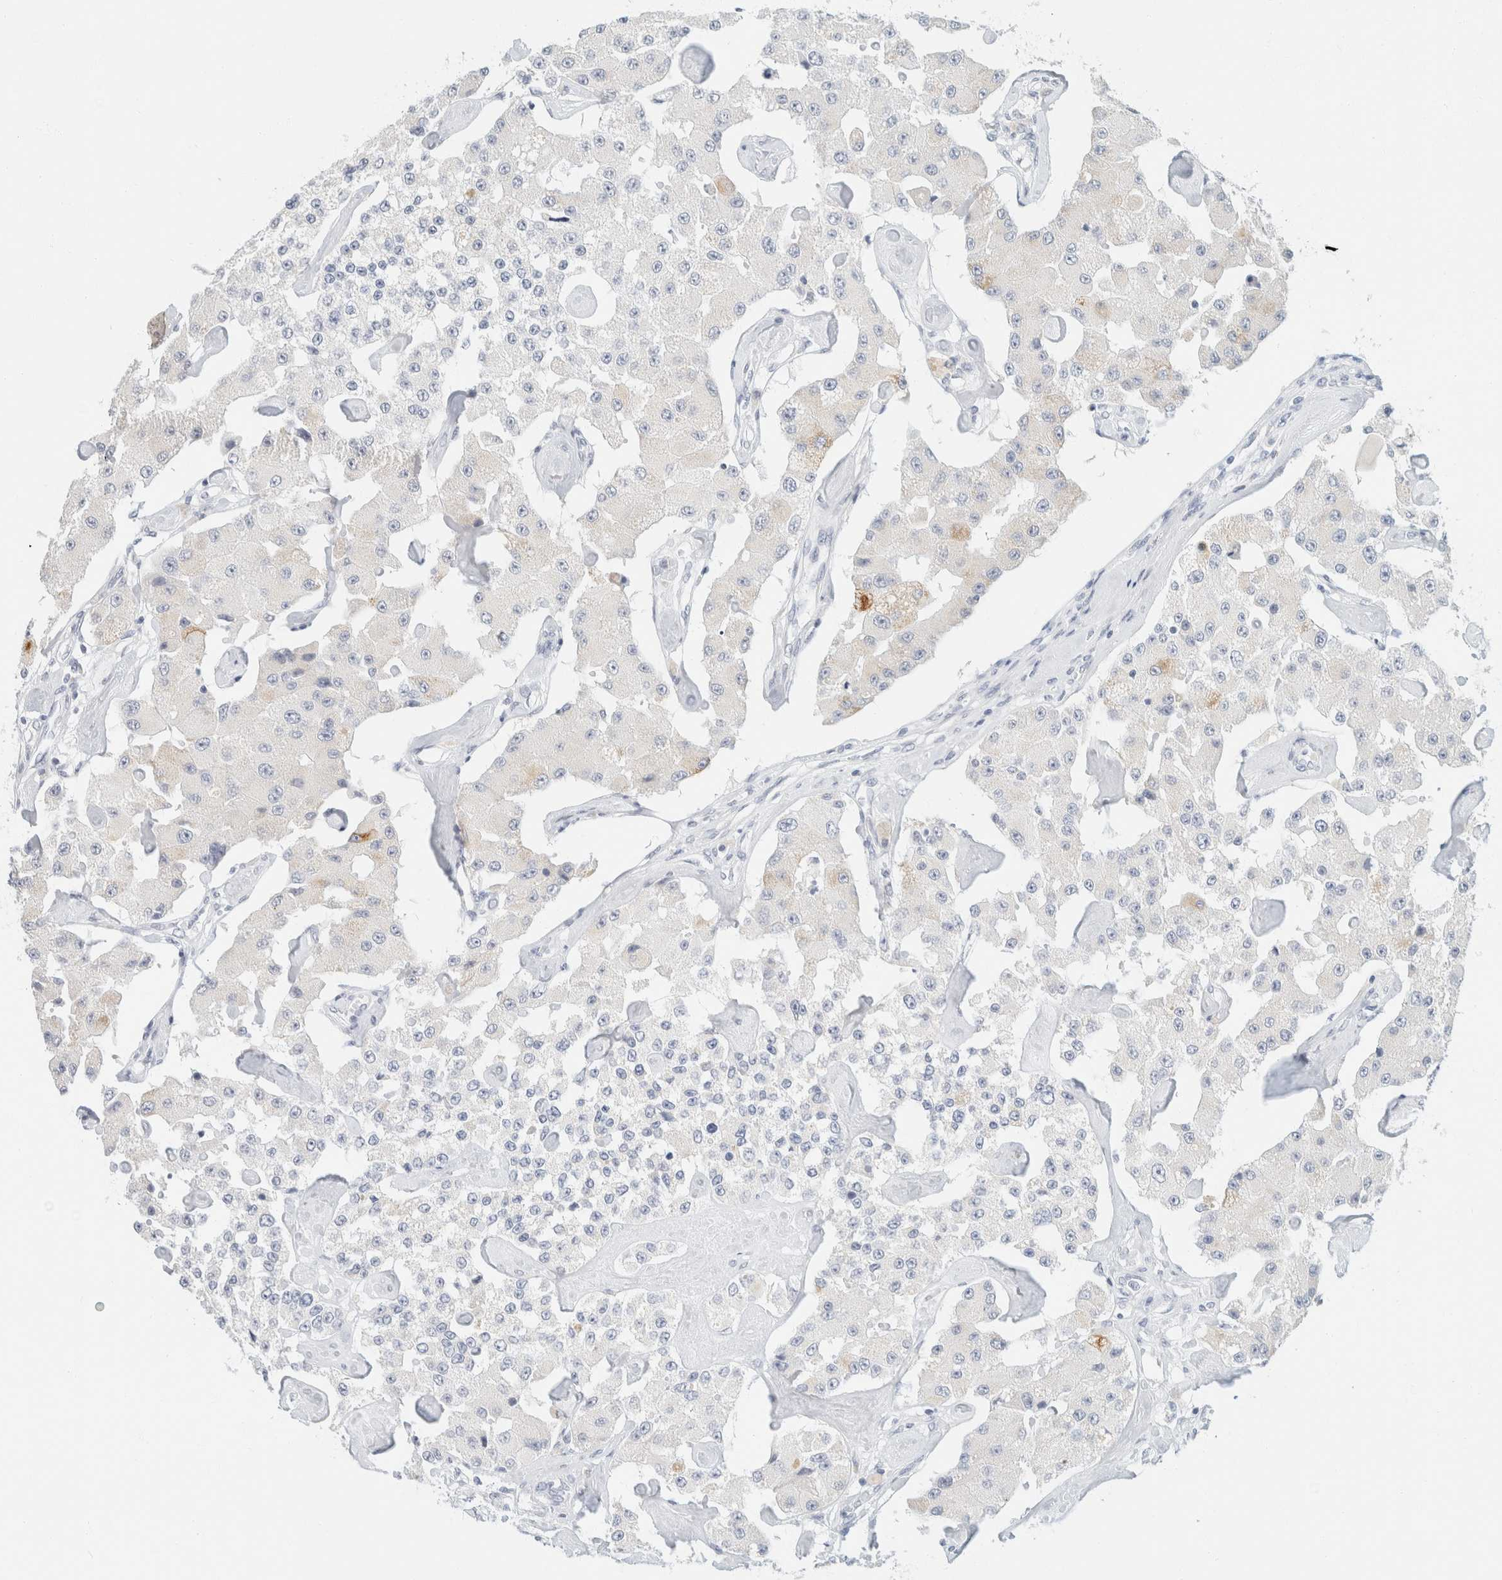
{"staining": {"intensity": "negative", "quantity": "none", "location": "none"}, "tissue": "carcinoid", "cell_type": "Tumor cells", "image_type": "cancer", "snomed": [{"axis": "morphology", "description": "Carcinoid, malignant, NOS"}, {"axis": "topography", "description": "Pancreas"}], "caption": "A high-resolution histopathology image shows immunohistochemistry (IHC) staining of carcinoid, which demonstrates no significant expression in tumor cells.", "gene": "KRT20", "patient": {"sex": "male", "age": 41}}